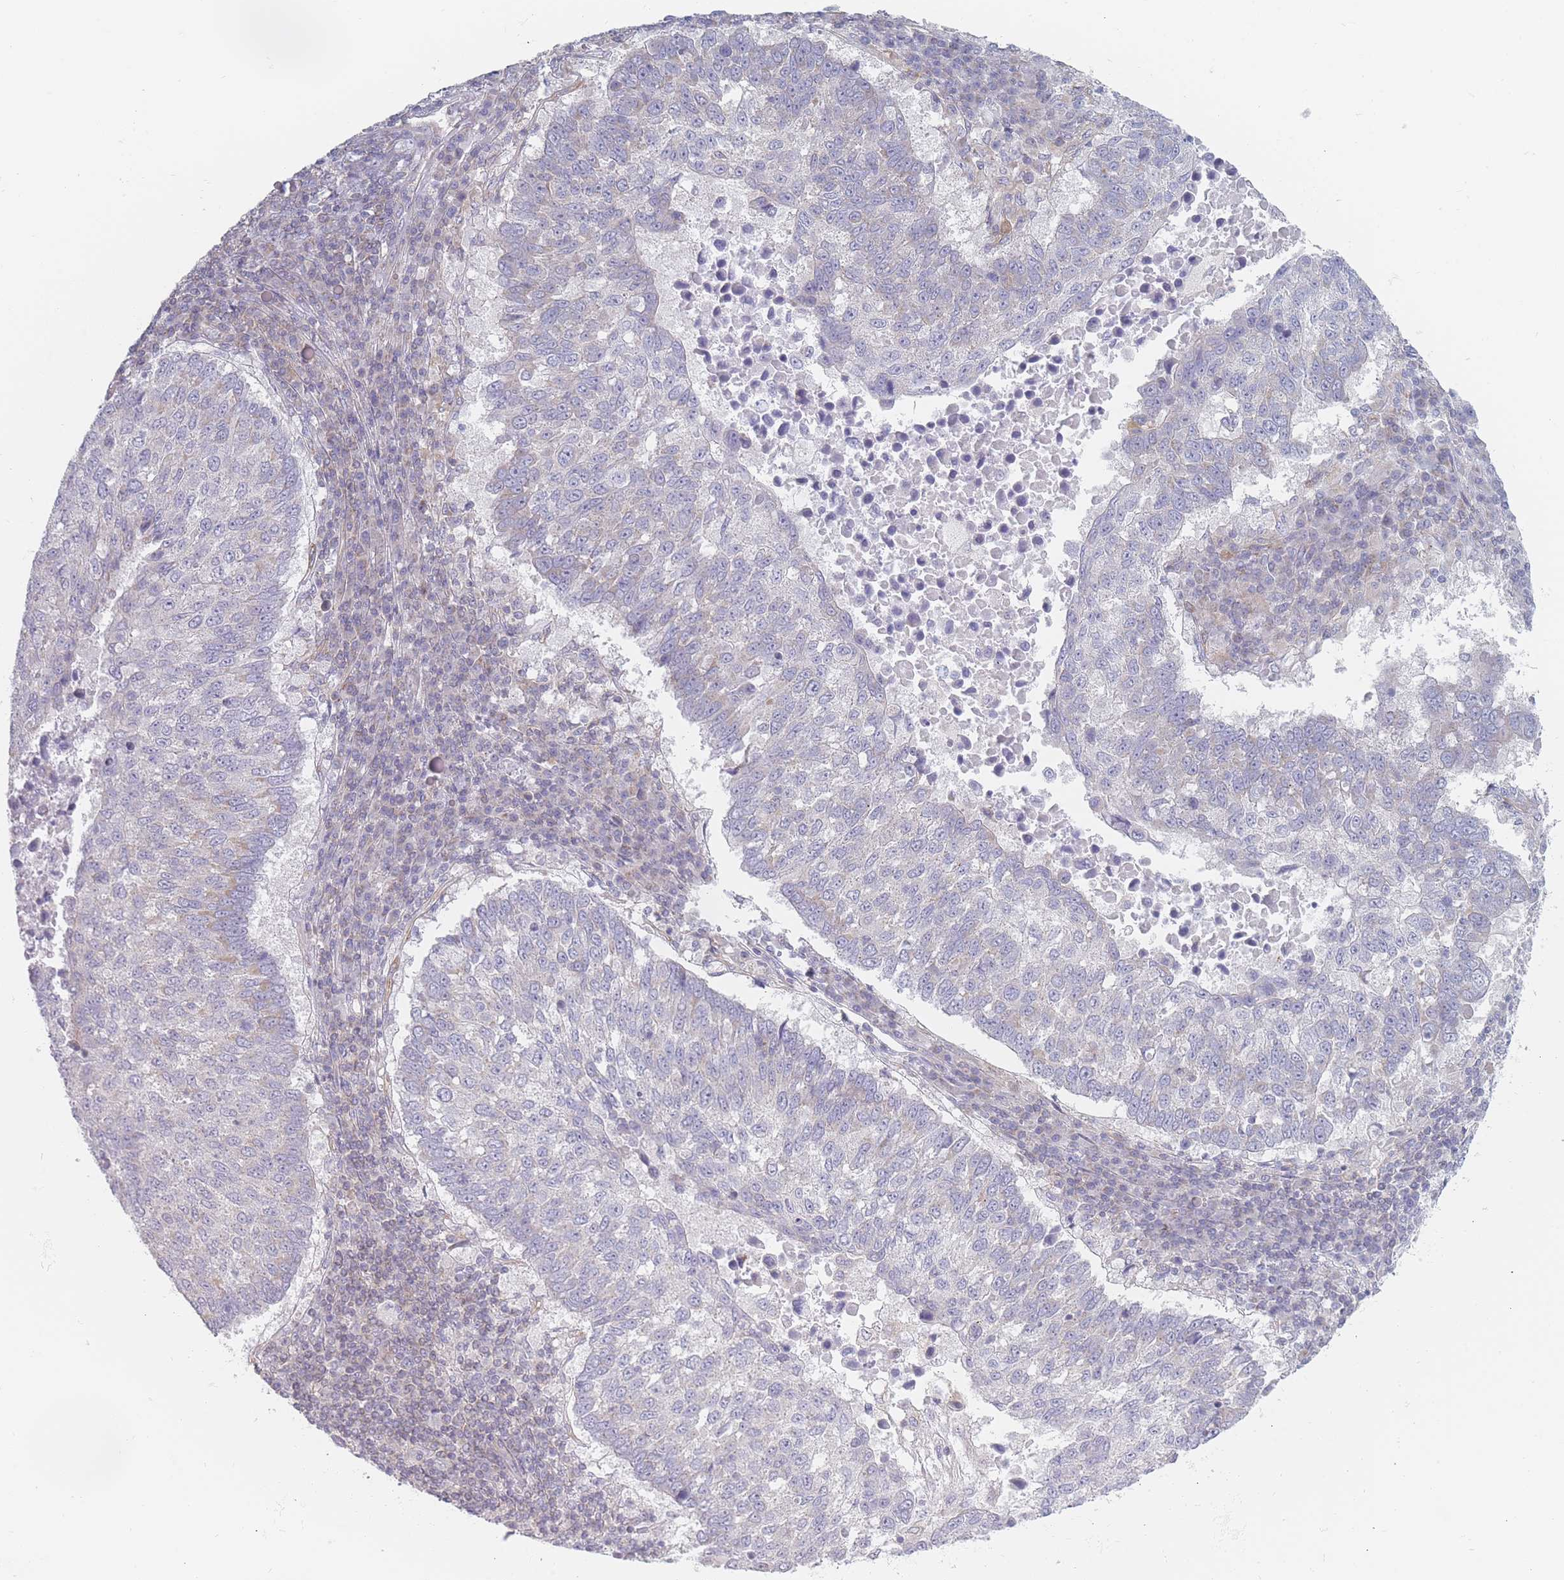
{"staining": {"intensity": "negative", "quantity": "none", "location": "none"}, "tissue": "lung cancer", "cell_type": "Tumor cells", "image_type": "cancer", "snomed": [{"axis": "morphology", "description": "Squamous cell carcinoma, NOS"}, {"axis": "topography", "description": "Lung"}], "caption": "Tumor cells are negative for protein expression in human lung cancer (squamous cell carcinoma).", "gene": "MAP1S", "patient": {"sex": "male", "age": 73}}